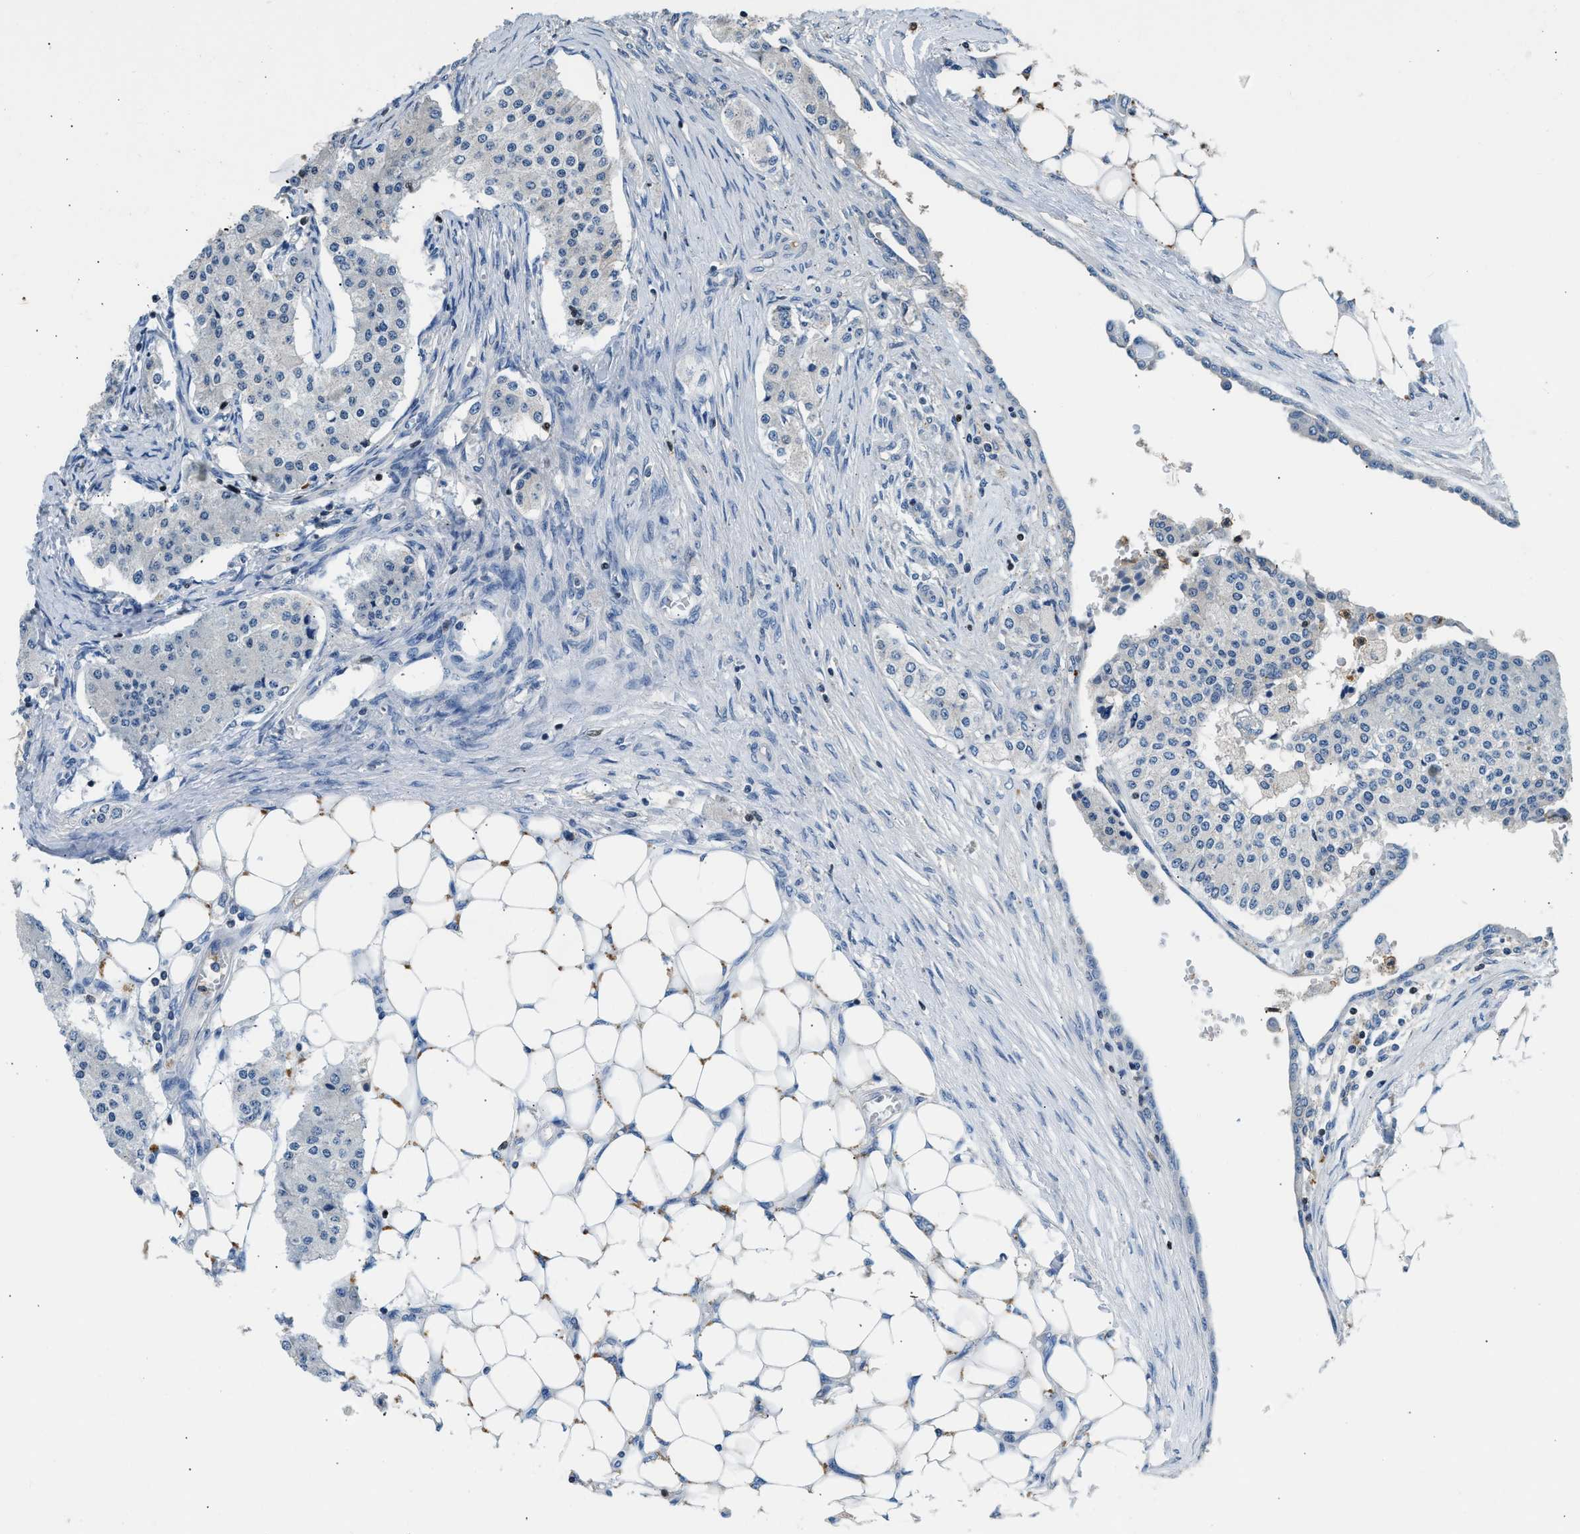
{"staining": {"intensity": "negative", "quantity": "none", "location": "none"}, "tissue": "carcinoid", "cell_type": "Tumor cells", "image_type": "cancer", "snomed": [{"axis": "morphology", "description": "Carcinoid, malignant, NOS"}, {"axis": "topography", "description": "Colon"}], "caption": "Micrograph shows no significant protein expression in tumor cells of carcinoid.", "gene": "TOX", "patient": {"sex": "female", "age": 52}}